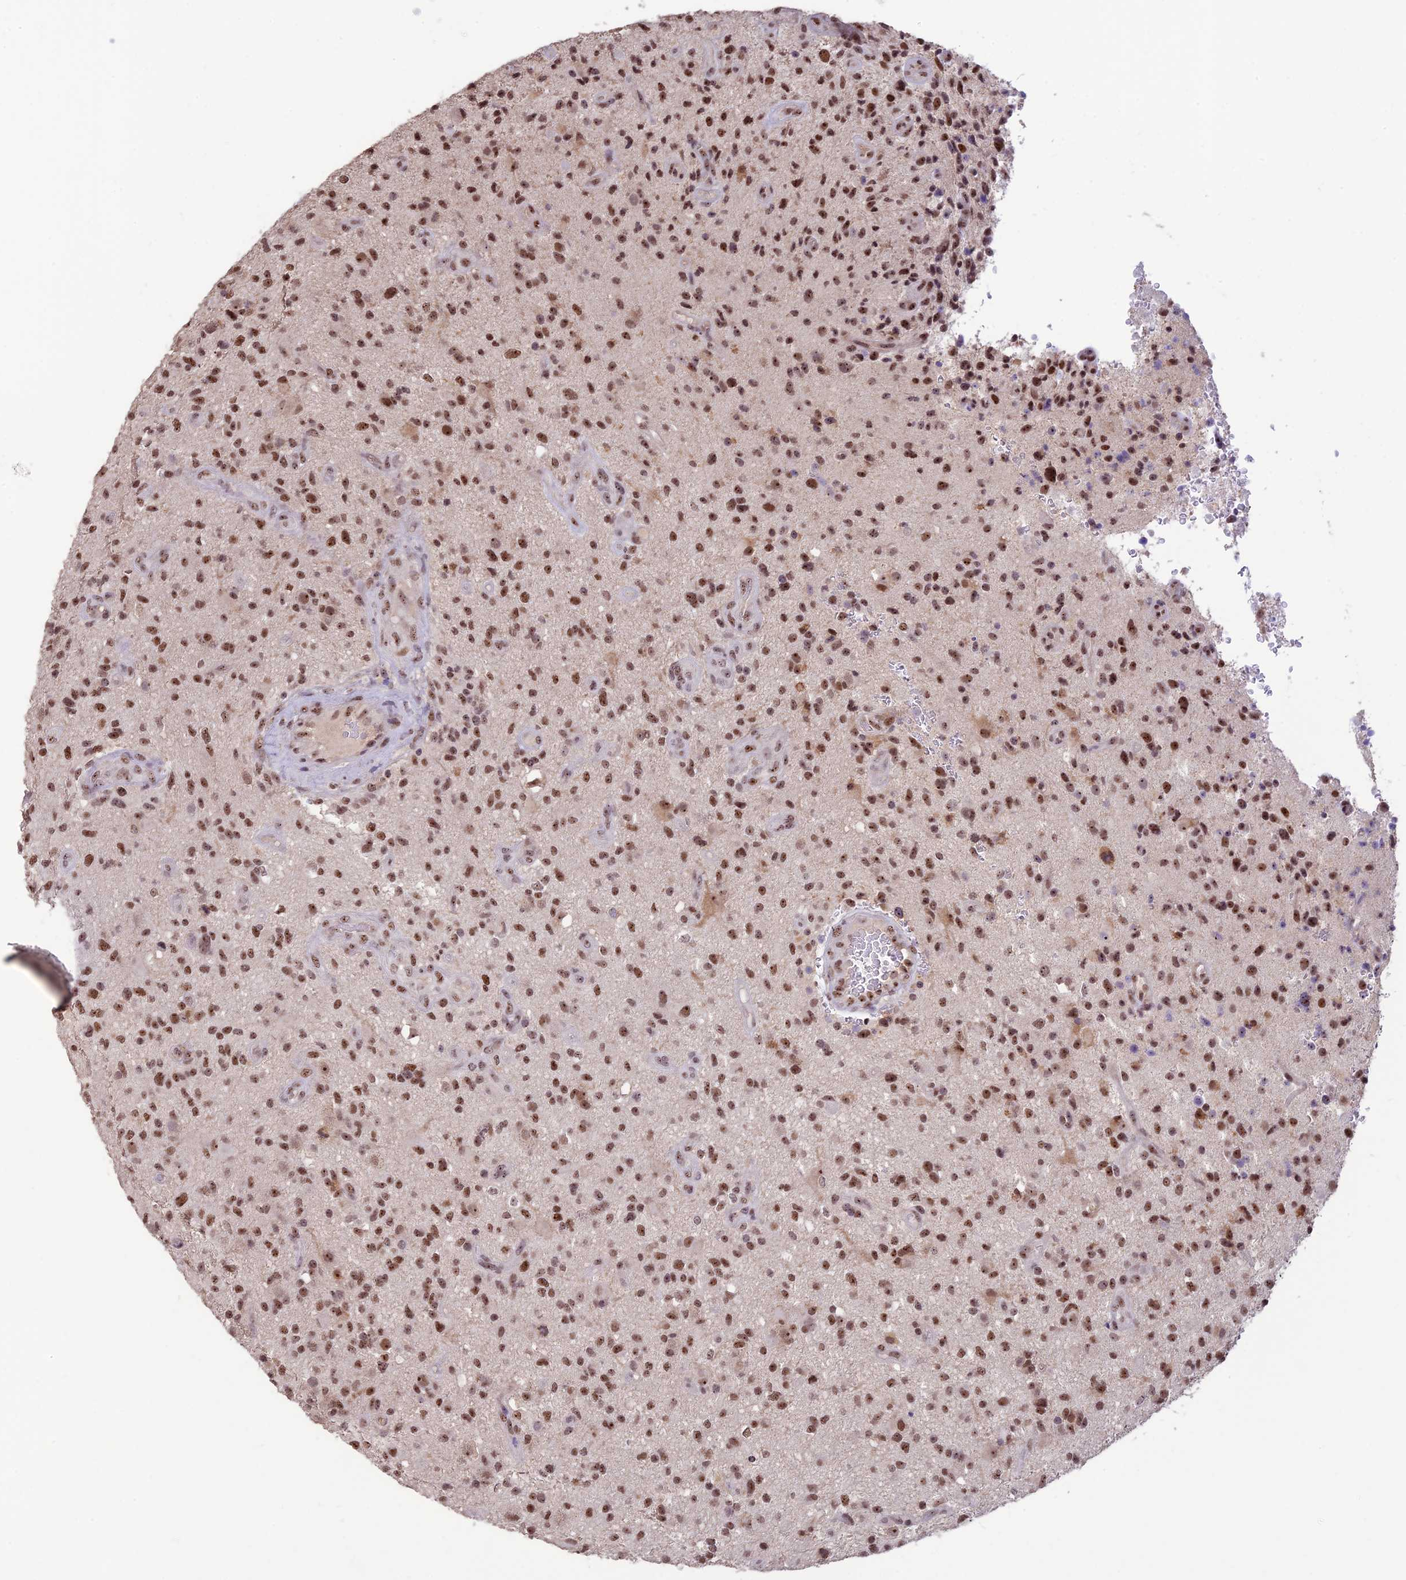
{"staining": {"intensity": "moderate", "quantity": ">75%", "location": "nuclear"}, "tissue": "glioma", "cell_type": "Tumor cells", "image_type": "cancer", "snomed": [{"axis": "morphology", "description": "Glioma, malignant, High grade"}, {"axis": "topography", "description": "Brain"}], "caption": "A high-resolution photomicrograph shows immunohistochemistry staining of malignant glioma (high-grade), which displays moderate nuclear staining in about >75% of tumor cells.", "gene": "POLR1G", "patient": {"sex": "male", "age": 47}}